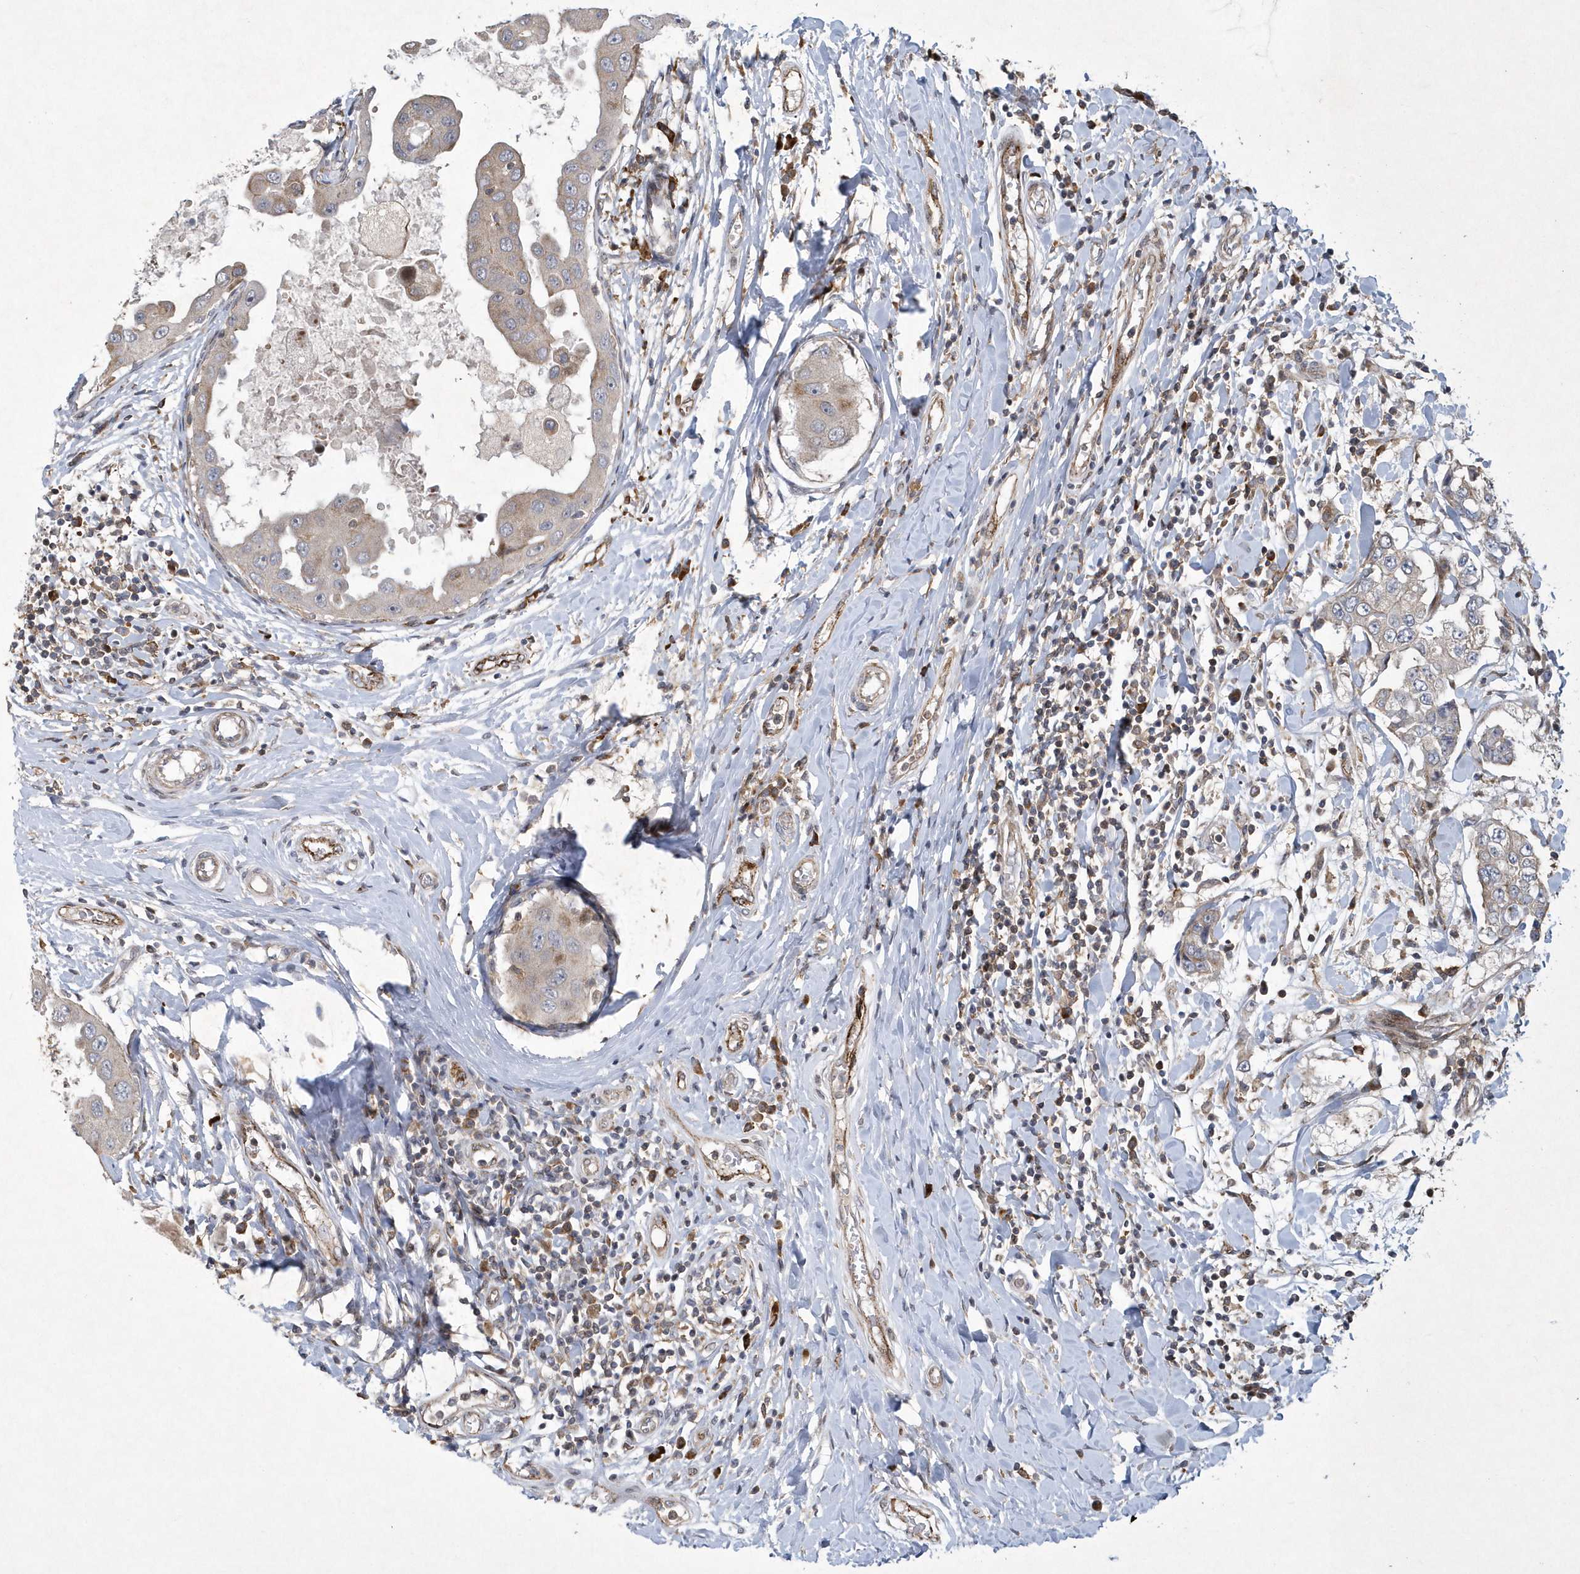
{"staining": {"intensity": "weak", "quantity": "25%-75%", "location": "cytoplasmic/membranous"}, "tissue": "breast cancer", "cell_type": "Tumor cells", "image_type": "cancer", "snomed": [{"axis": "morphology", "description": "Duct carcinoma"}, {"axis": "topography", "description": "Breast"}], "caption": "This histopathology image demonstrates IHC staining of breast infiltrating ductal carcinoma, with low weak cytoplasmic/membranous staining in about 25%-75% of tumor cells.", "gene": "N4BP2", "patient": {"sex": "female", "age": 27}}